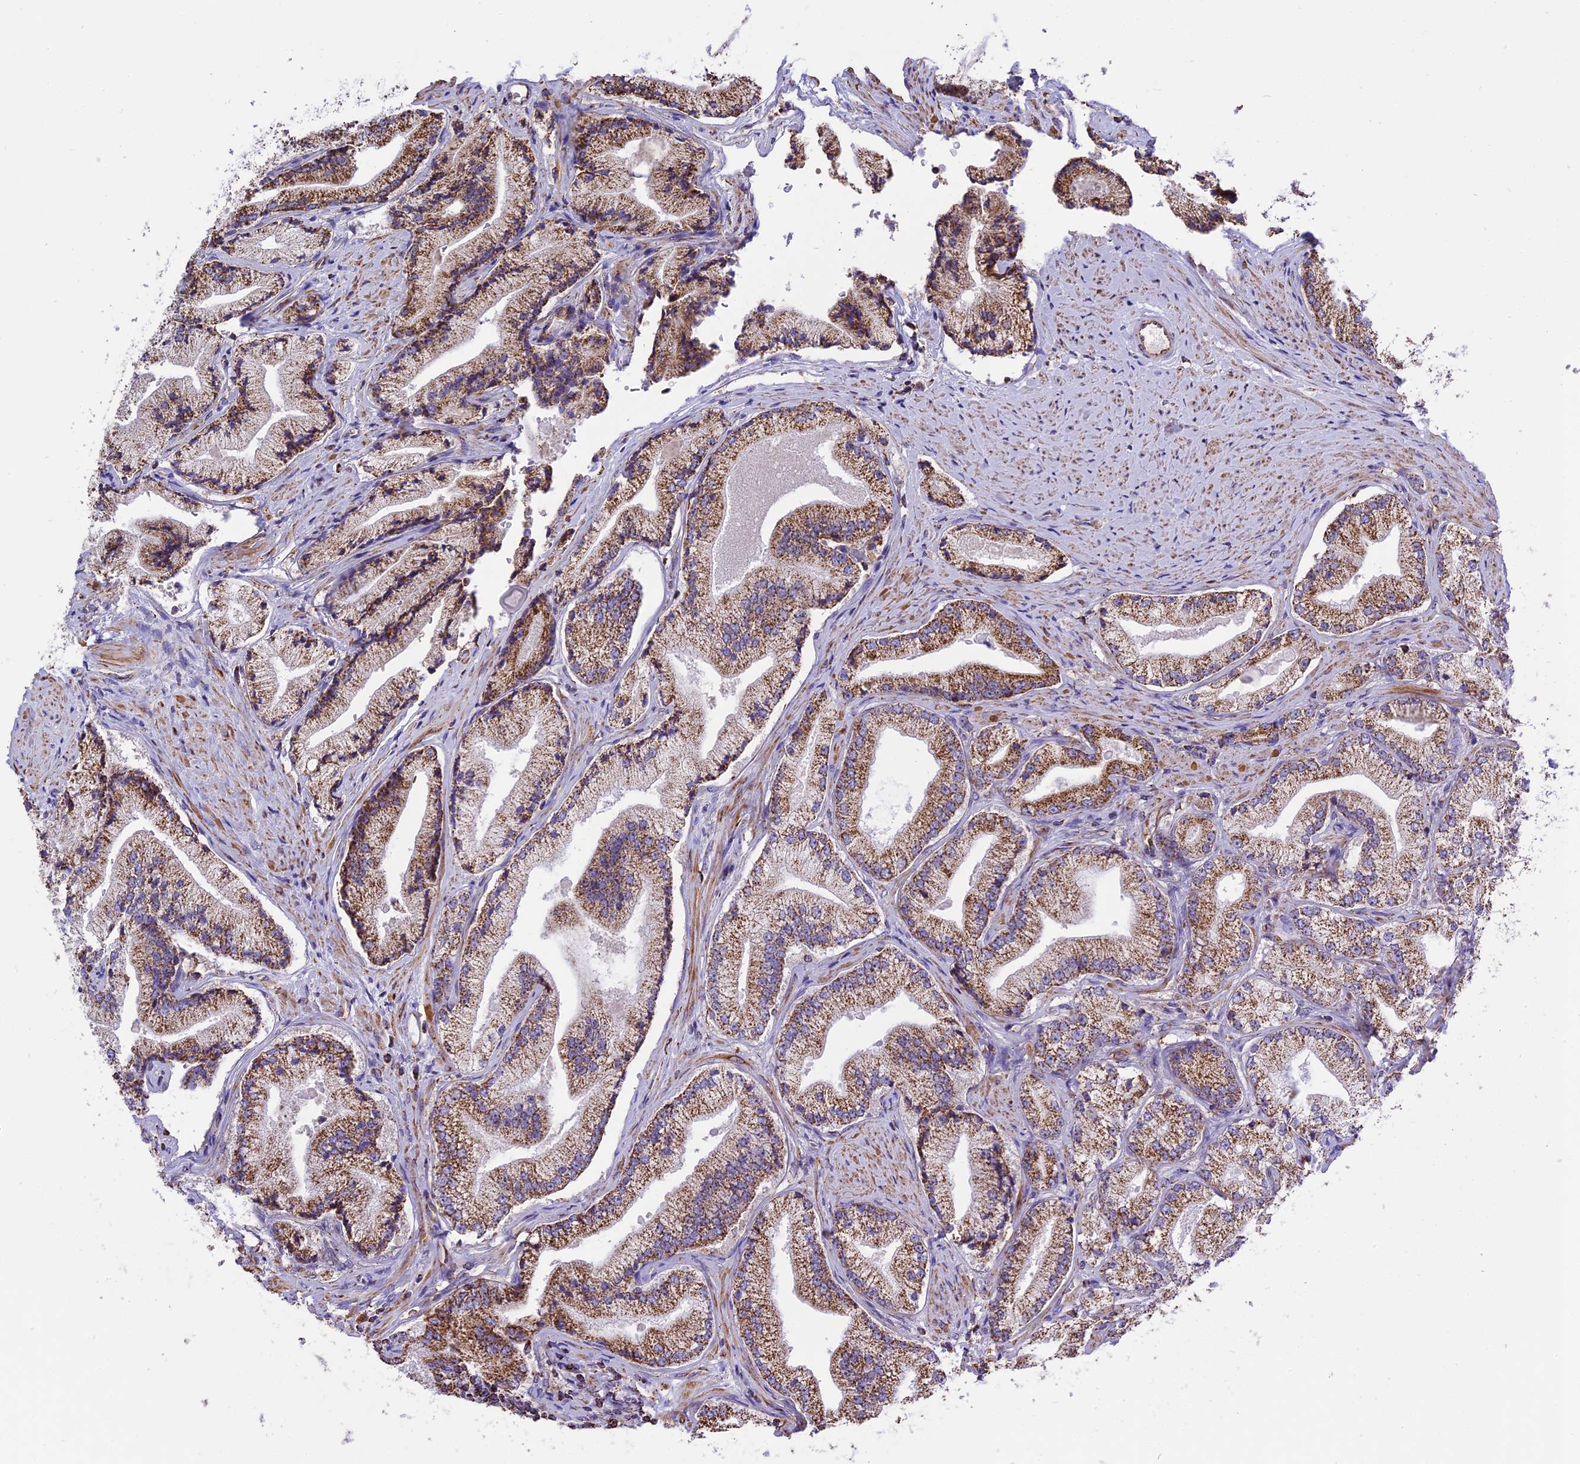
{"staining": {"intensity": "moderate", "quantity": ">75%", "location": "cytoplasmic/membranous"}, "tissue": "prostate cancer", "cell_type": "Tumor cells", "image_type": "cancer", "snomed": [{"axis": "morphology", "description": "Adenocarcinoma, High grade"}, {"axis": "topography", "description": "Prostate"}], "caption": "Protein analysis of prostate cancer tissue shows moderate cytoplasmic/membranous positivity in about >75% of tumor cells.", "gene": "TTC4", "patient": {"sex": "male", "age": 67}}